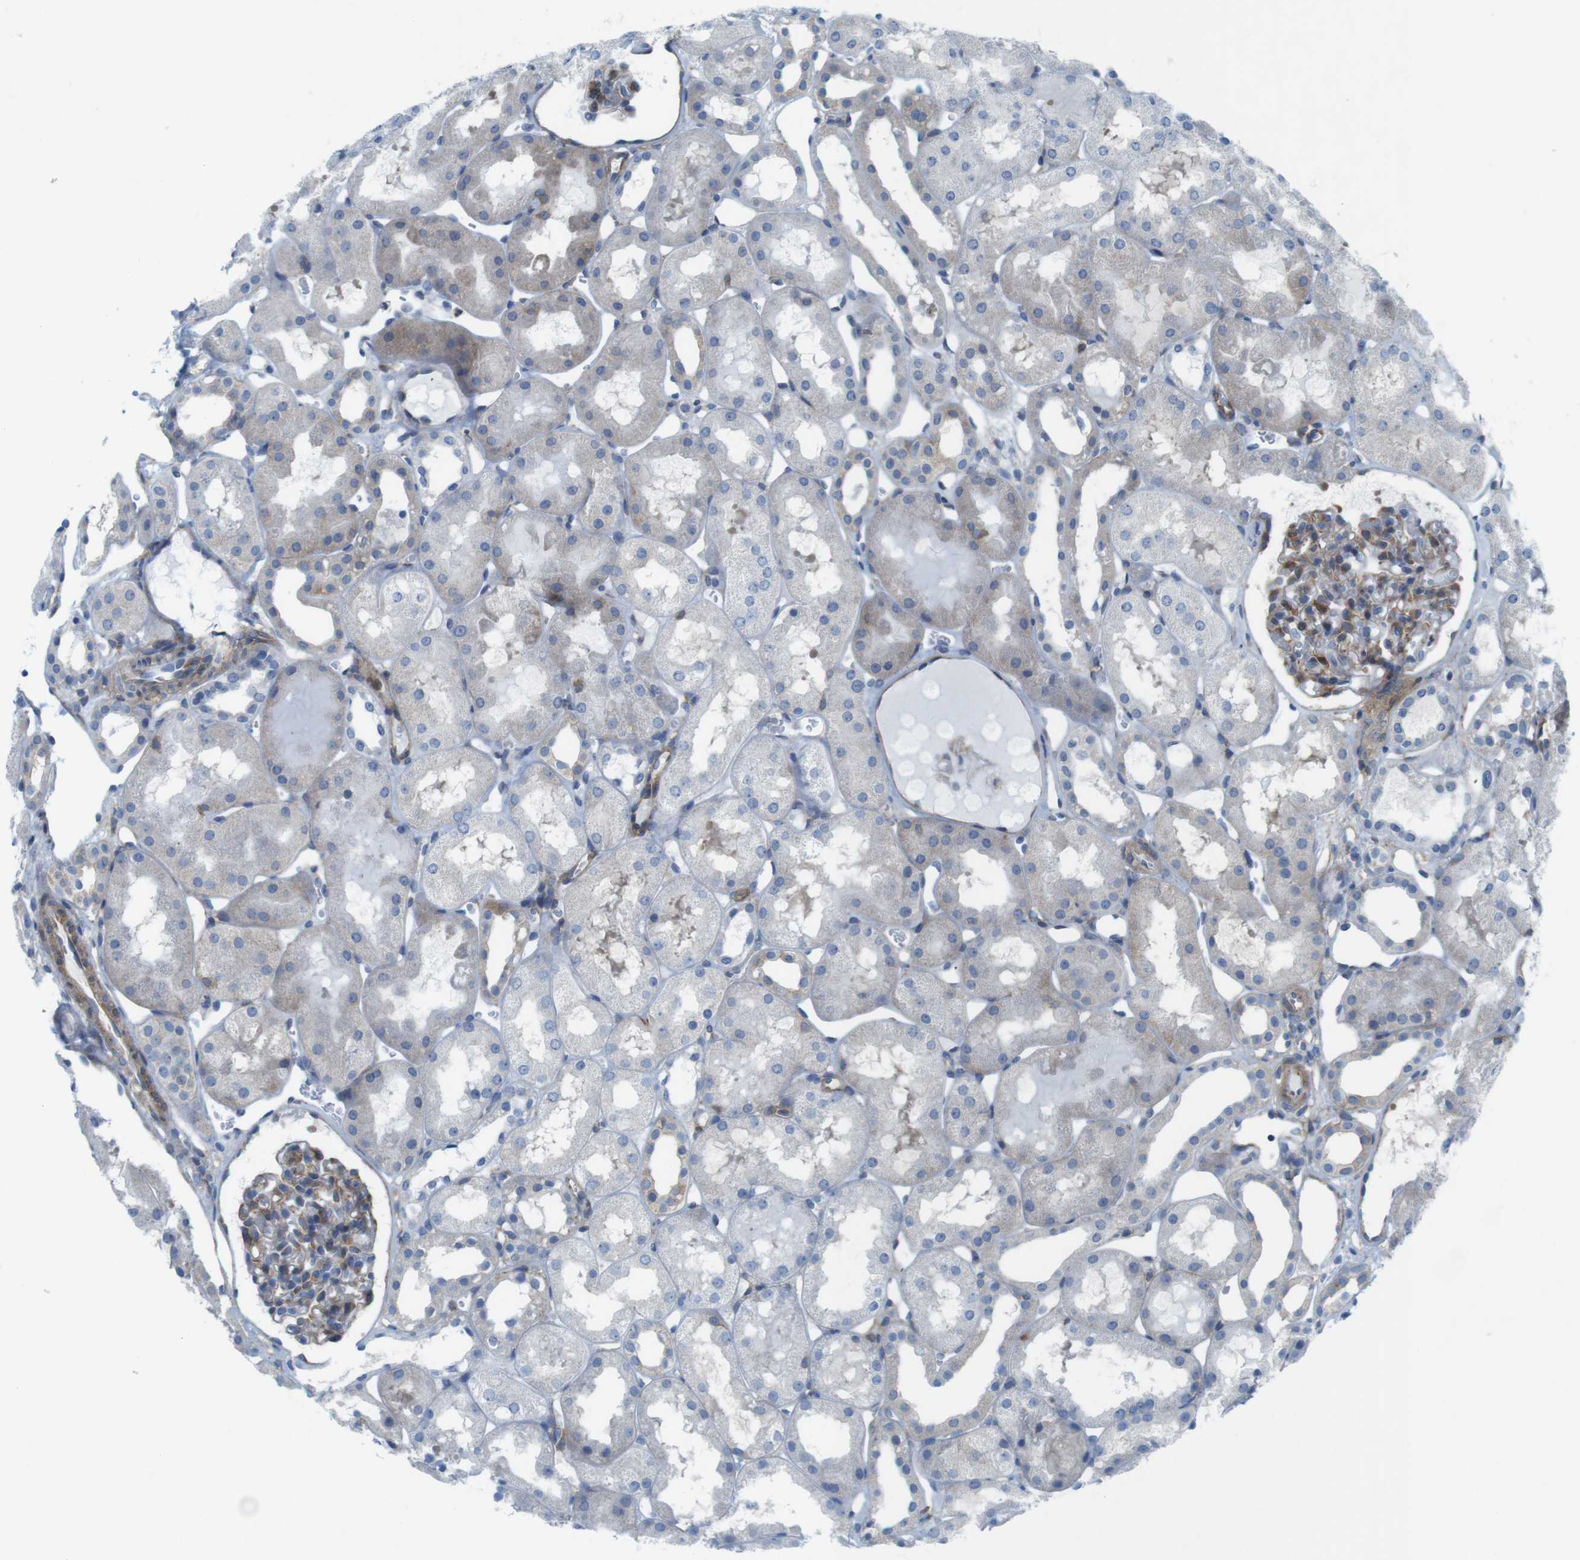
{"staining": {"intensity": "moderate", "quantity": "25%-75%", "location": "cytoplasmic/membranous"}, "tissue": "kidney", "cell_type": "Cells in glomeruli", "image_type": "normal", "snomed": [{"axis": "morphology", "description": "Normal tissue, NOS"}, {"axis": "topography", "description": "Kidney"}, {"axis": "topography", "description": "Urinary bladder"}], "caption": "This is a histology image of immunohistochemistry (IHC) staining of normal kidney, which shows moderate positivity in the cytoplasmic/membranous of cells in glomeruli.", "gene": "DIAPH2", "patient": {"sex": "male", "age": 16}}